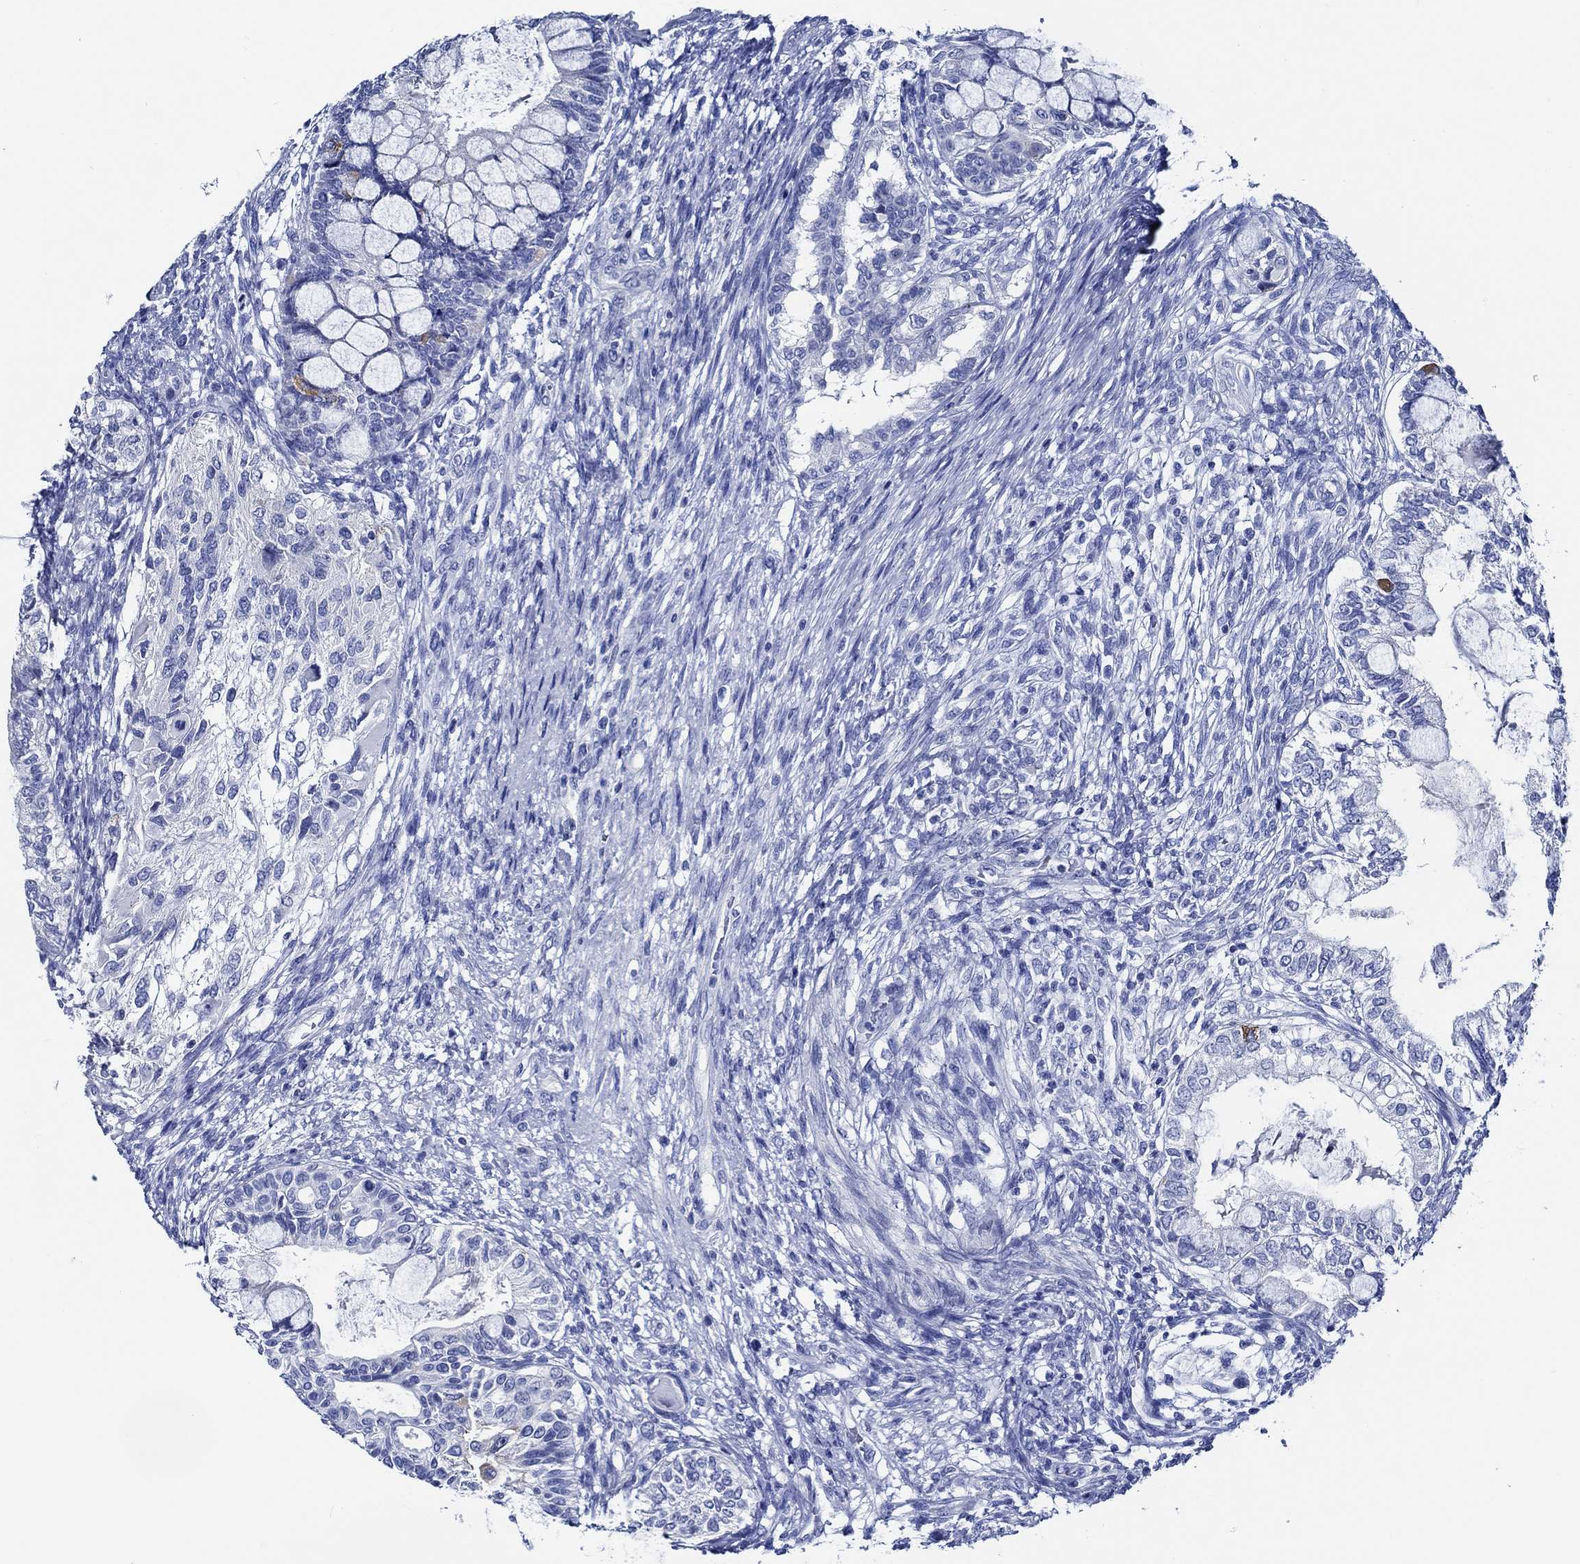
{"staining": {"intensity": "negative", "quantity": "none", "location": "none"}, "tissue": "testis cancer", "cell_type": "Tumor cells", "image_type": "cancer", "snomed": [{"axis": "morphology", "description": "Seminoma, NOS"}, {"axis": "morphology", "description": "Carcinoma, Embryonal, NOS"}, {"axis": "topography", "description": "Testis"}], "caption": "Immunohistochemistry of testis cancer (embryonal carcinoma) reveals no expression in tumor cells. Brightfield microscopy of IHC stained with DAB (3,3'-diaminobenzidine) (brown) and hematoxylin (blue), captured at high magnification.", "gene": "WDR62", "patient": {"sex": "male", "age": 41}}